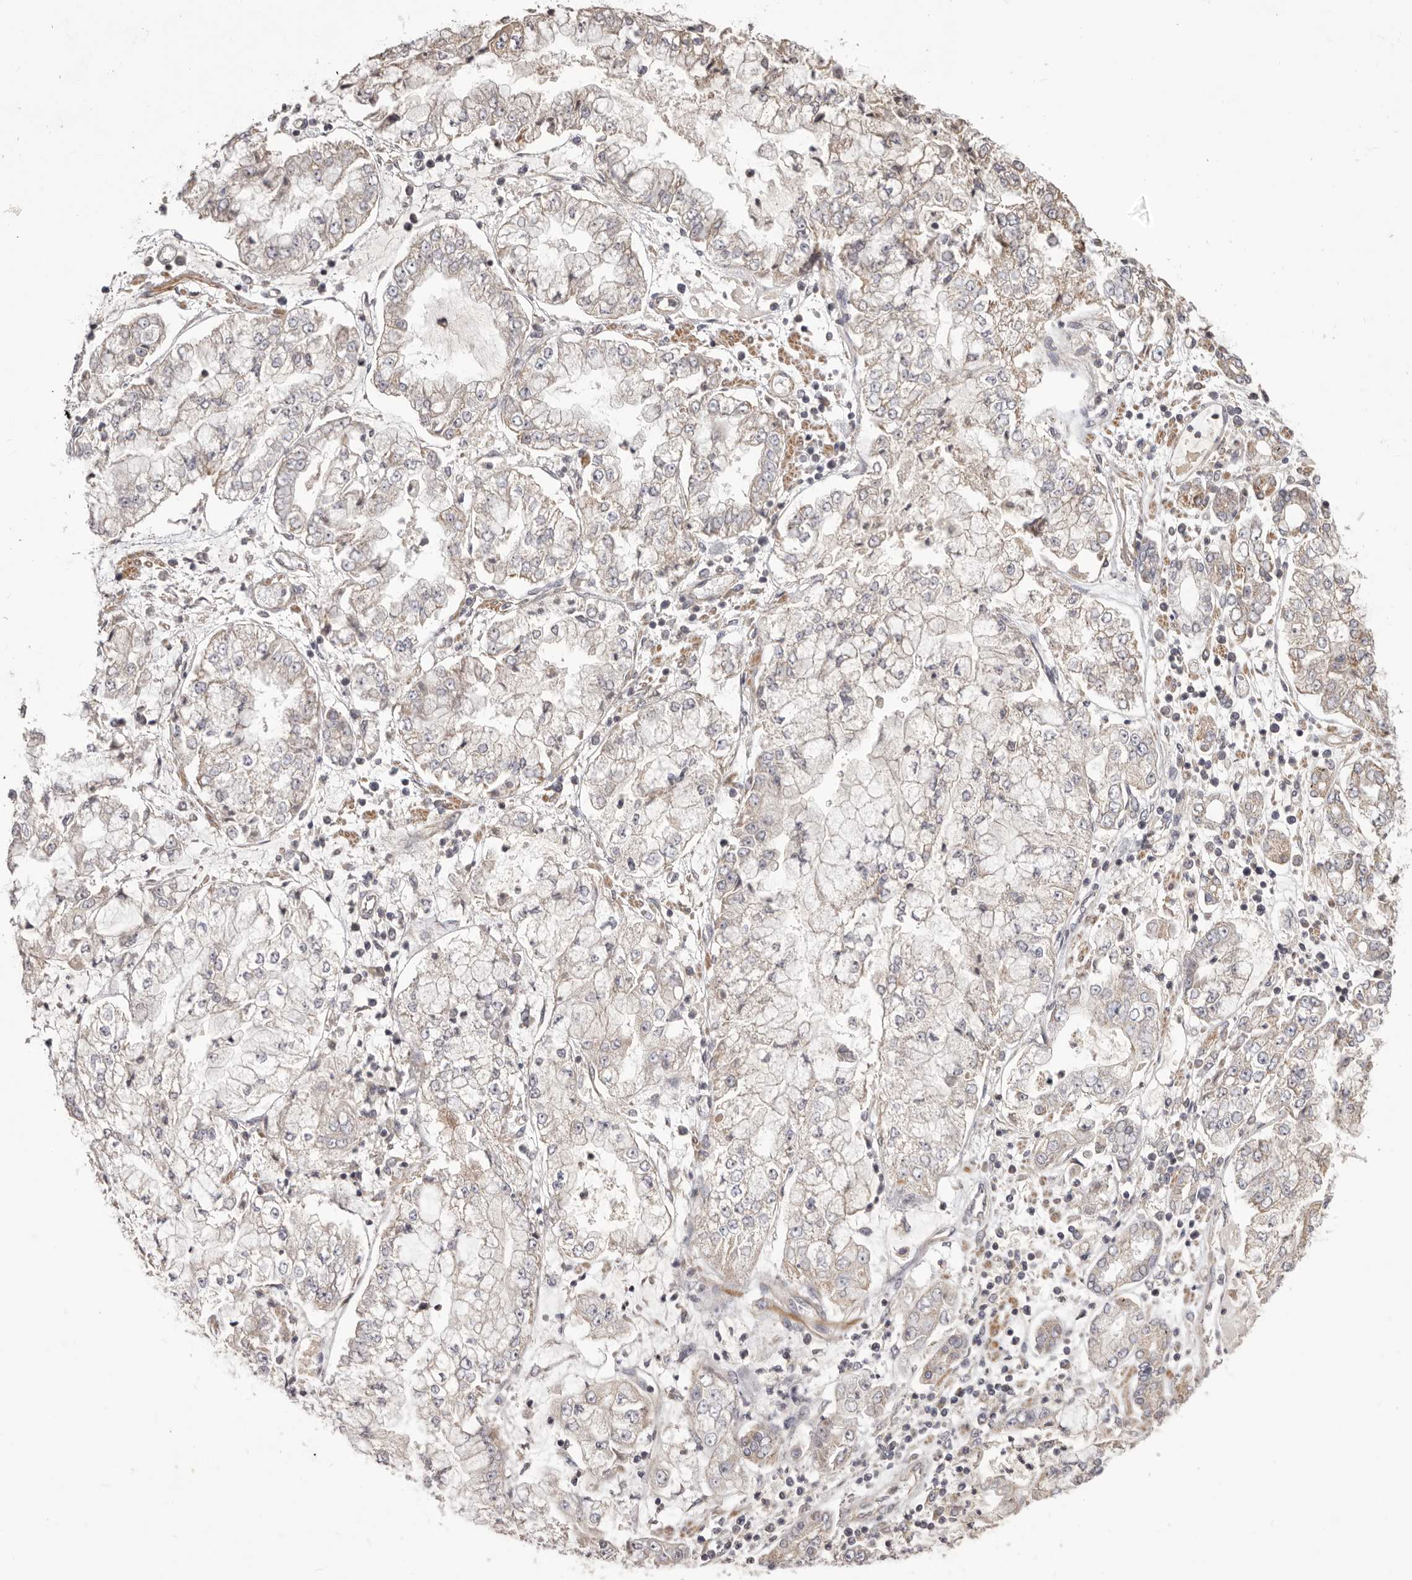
{"staining": {"intensity": "negative", "quantity": "none", "location": "none"}, "tissue": "stomach cancer", "cell_type": "Tumor cells", "image_type": "cancer", "snomed": [{"axis": "morphology", "description": "Adenocarcinoma, NOS"}, {"axis": "topography", "description": "Stomach"}], "caption": "Photomicrograph shows no protein expression in tumor cells of stomach cancer tissue.", "gene": "HRH1", "patient": {"sex": "male", "age": 76}}